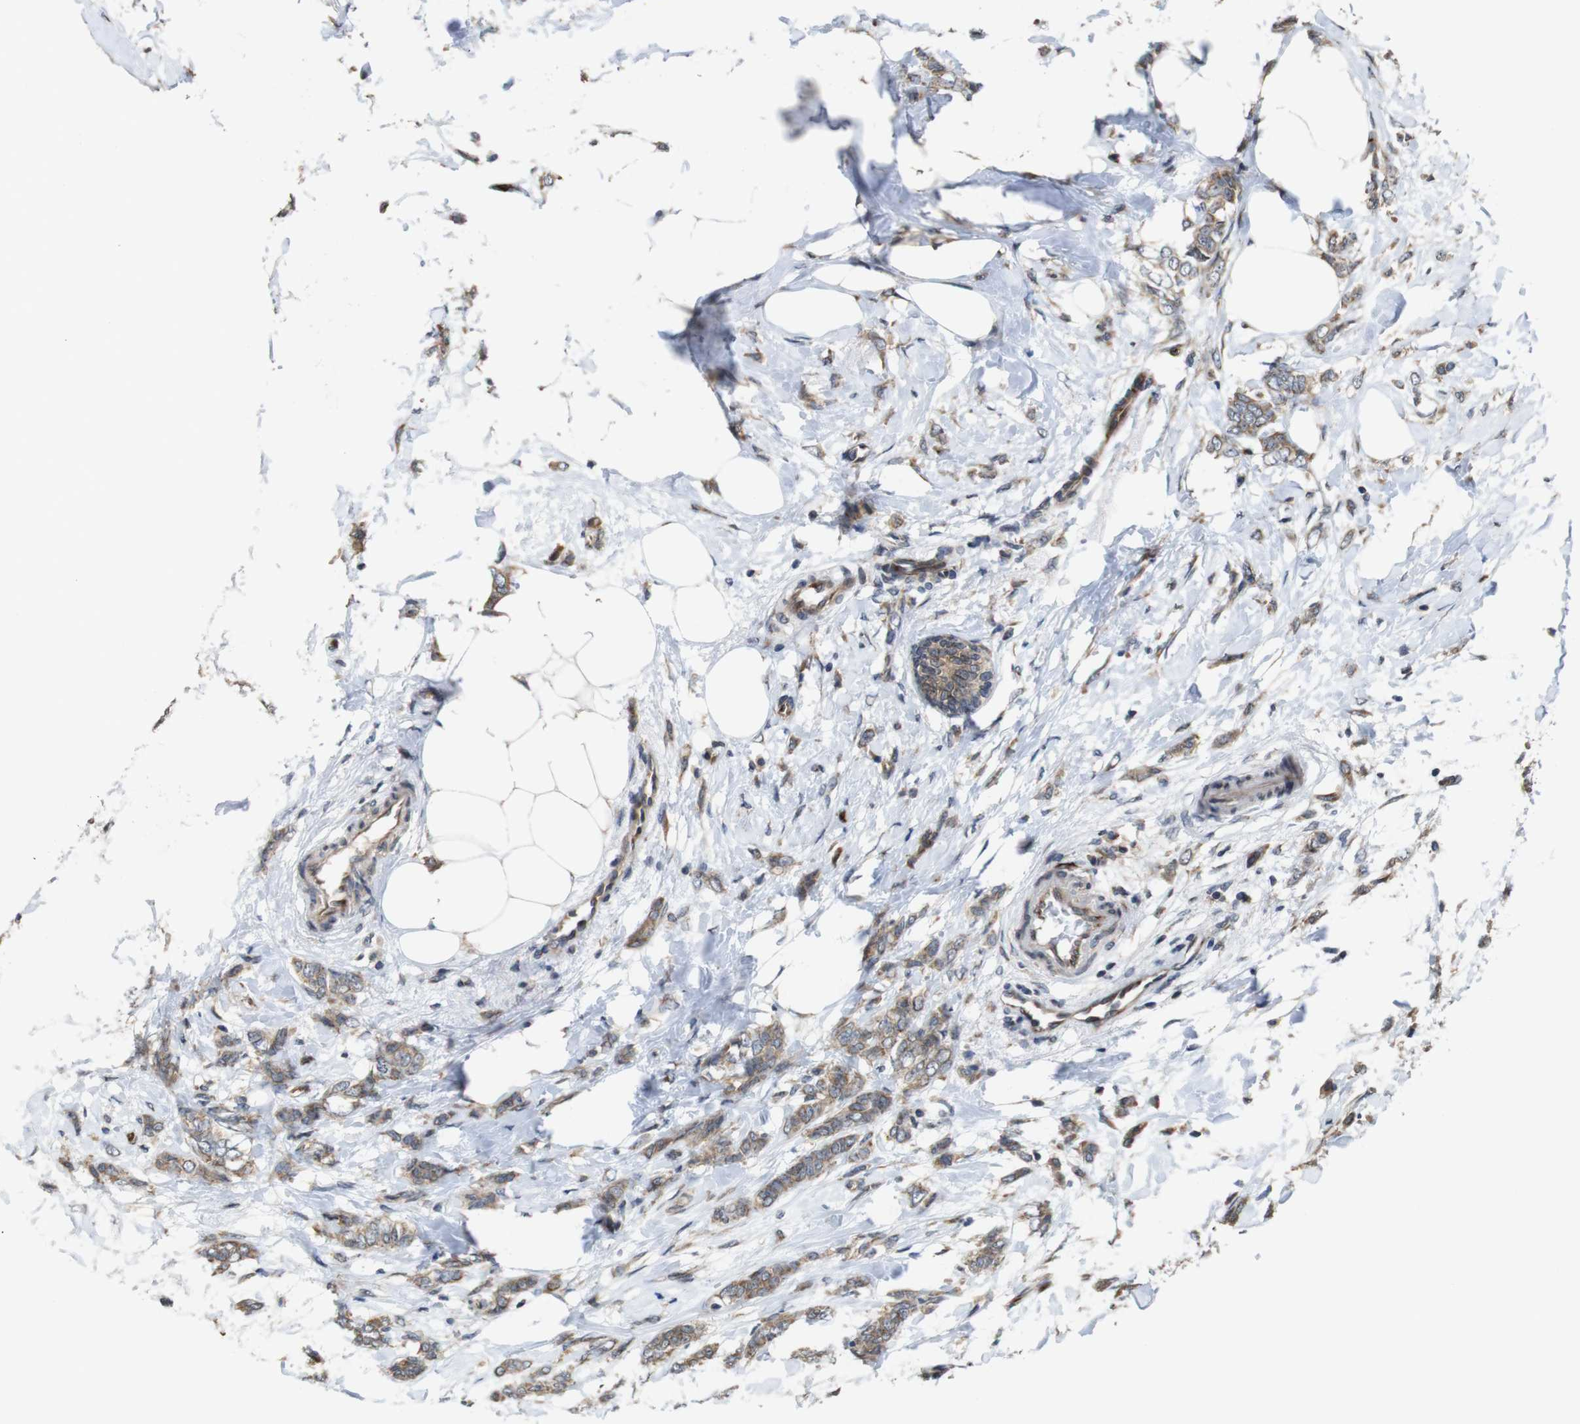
{"staining": {"intensity": "weak", "quantity": ">75%", "location": "cytoplasmic/membranous"}, "tissue": "breast cancer", "cell_type": "Tumor cells", "image_type": "cancer", "snomed": [{"axis": "morphology", "description": "Lobular carcinoma, in situ"}, {"axis": "morphology", "description": "Lobular carcinoma"}, {"axis": "topography", "description": "Breast"}], "caption": "This image reveals immunohistochemistry staining of human breast lobular carcinoma in situ, with low weak cytoplasmic/membranous staining in about >75% of tumor cells.", "gene": "EFCAB14", "patient": {"sex": "female", "age": 41}}